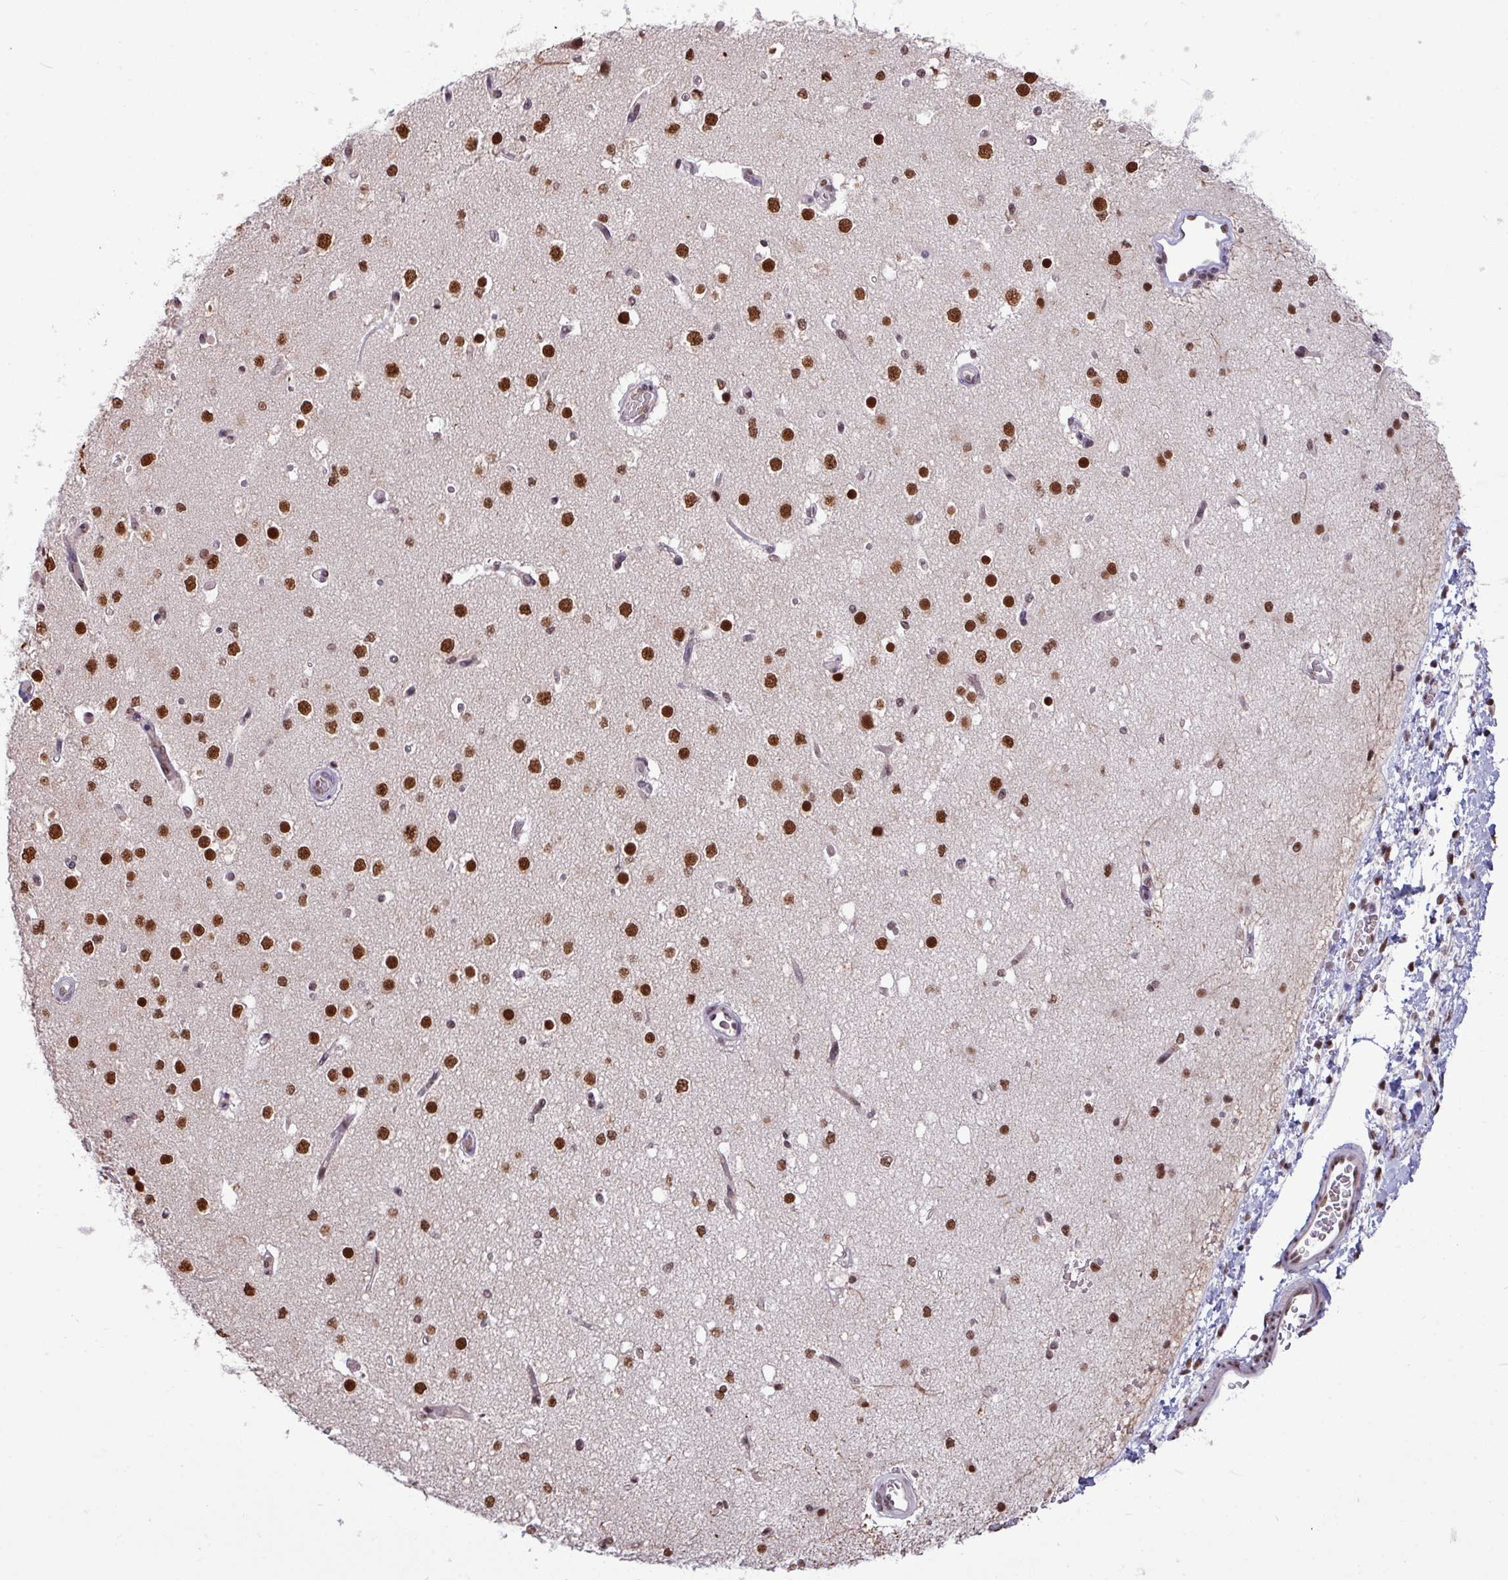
{"staining": {"intensity": "moderate", "quantity": ">75%", "location": "nuclear"}, "tissue": "cerebral cortex", "cell_type": "Endothelial cells", "image_type": "normal", "snomed": [{"axis": "morphology", "description": "Normal tissue, NOS"}, {"axis": "morphology", "description": "Inflammation, NOS"}, {"axis": "topography", "description": "Cerebral cortex"}], "caption": "Immunohistochemical staining of normal cerebral cortex displays moderate nuclear protein staining in approximately >75% of endothelial cells. Using DAB (3,3'-diaminobenzidine) (brown) and hematoxylin (blue) stains, captured at high magnification using brightfield microscopy.", "gene": "TDG", "patient": {"sex": "male", "age": 6}}